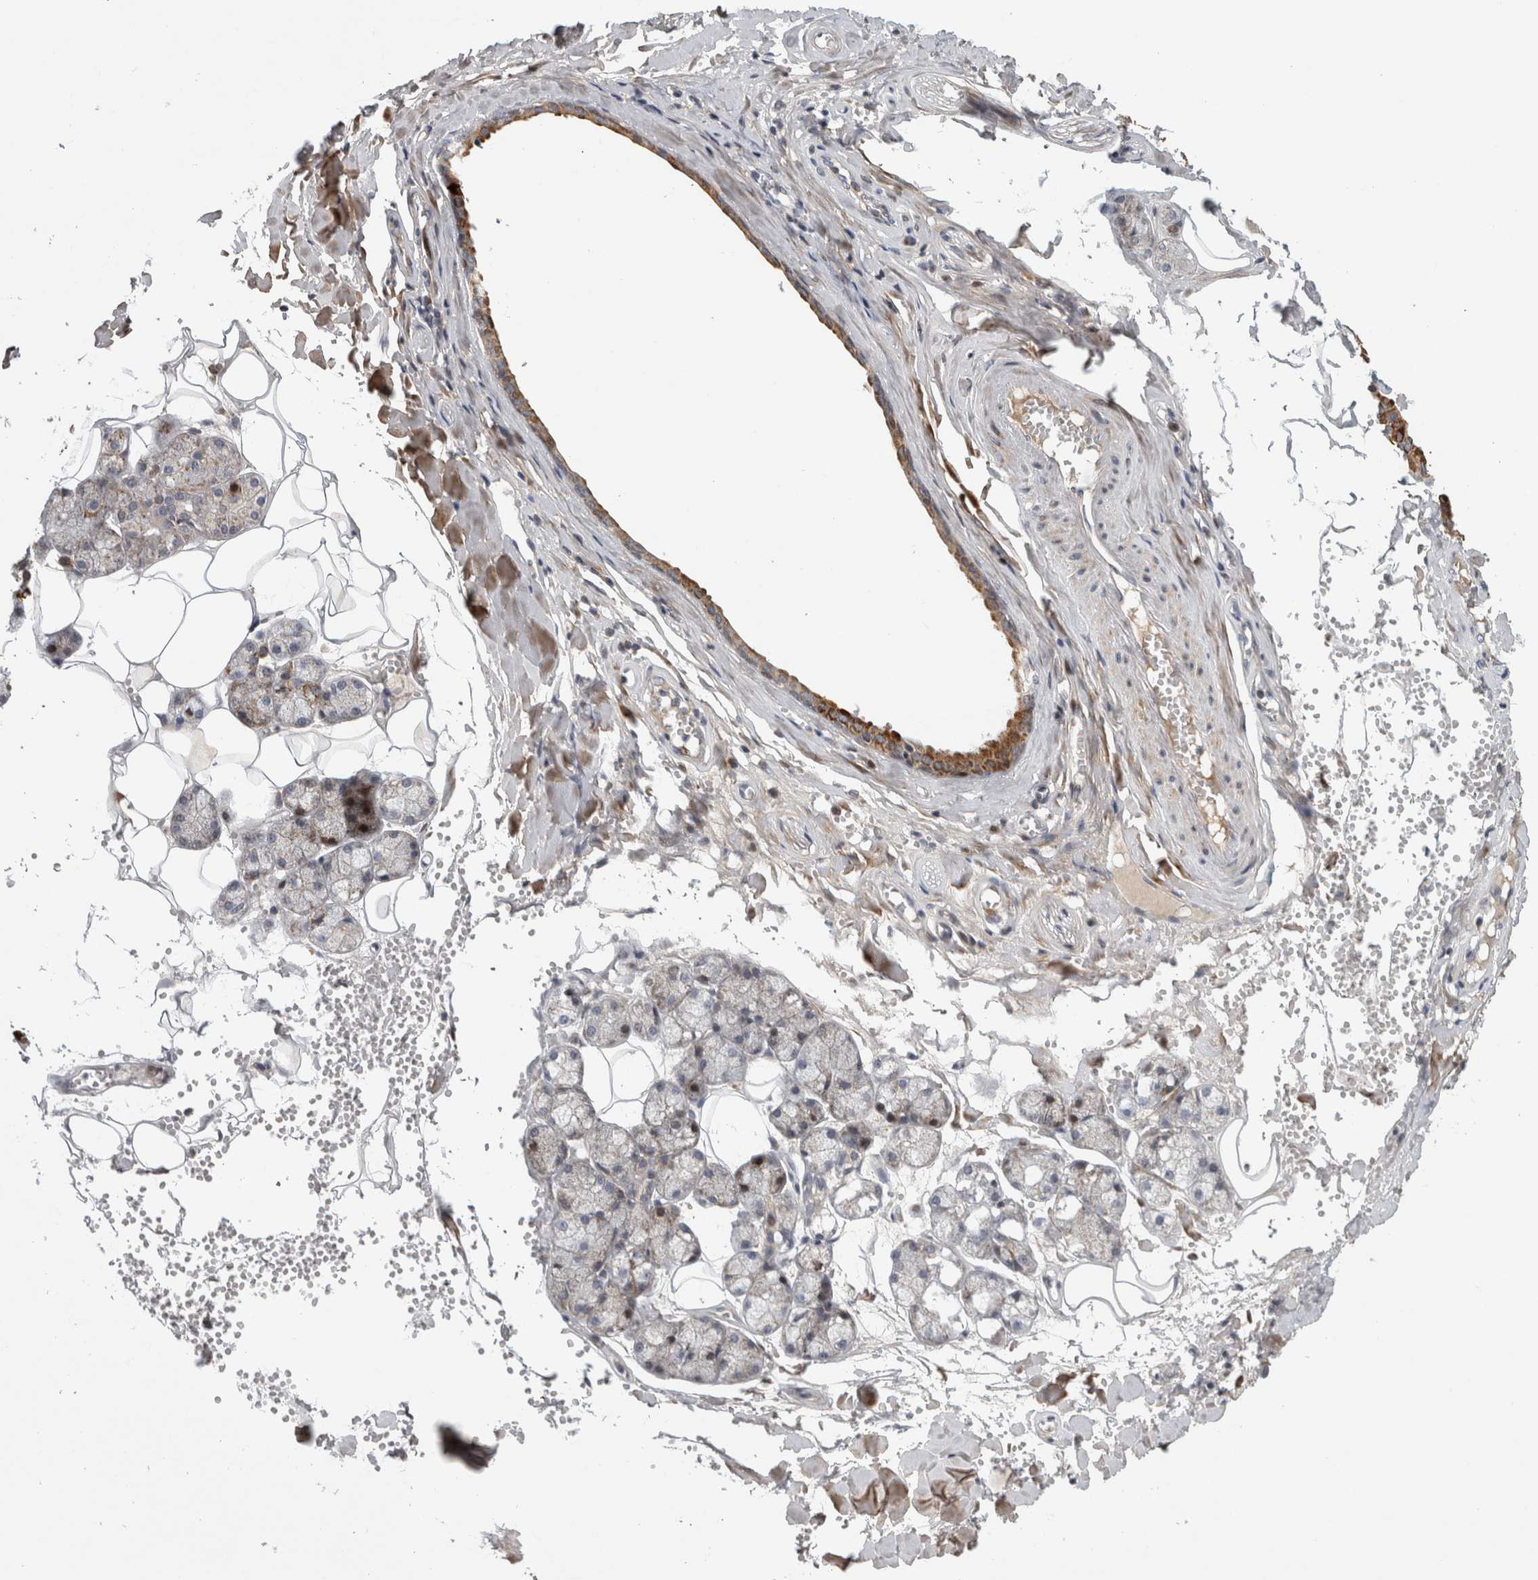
{"staining": {"intensity": "strong", "quantity": "<25%", "location": "cytoplasmic/membranous,nuclear"}, "tissue": "salivary gland", "cell_type": "Glandular cells", "image_type": "normal", "snomed": [{"axis": "morphology", "description": "Normal tissue, NOS"}, {"axis": "topography", "description": "Salivary gland"}], "caption": "High-power microscopy captured an IHC histopathology image of benign salivary gland, revealing strong cytoplasmic/membranous,nuclear positivity in about <25% of glandular cells.", "gene": "RBM48", "patient": {"sex": "male", "age": 62}}